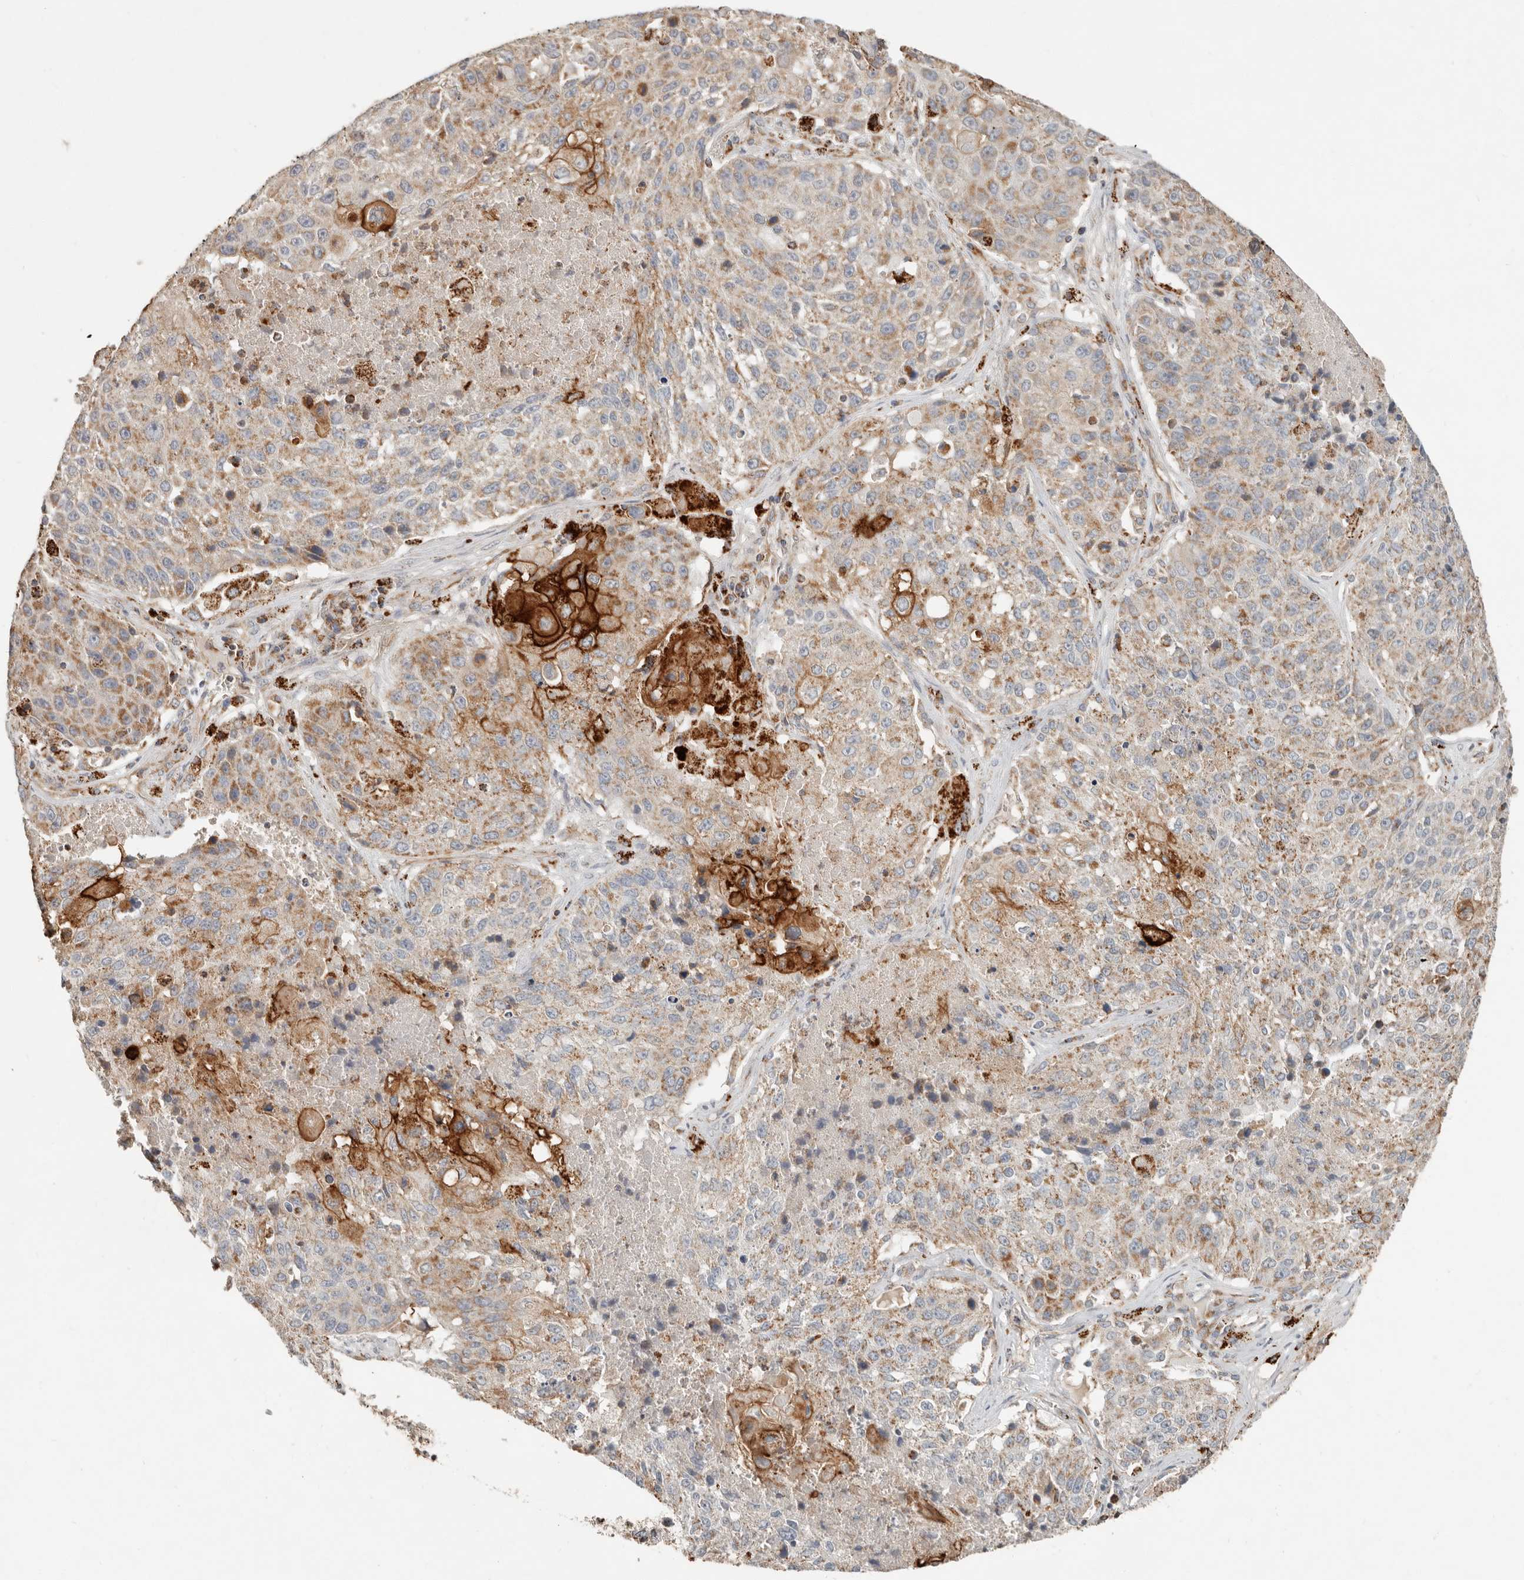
{"staining": {"intensity": "moderate", "quantity": ">75%", "location": "cytoplasmic/membranous"}, "tissue": "lung cancer", "cell_type": "Tumor cells", "image_type": "cancer", "snomed": [{"axis": "morphology", "description": "Squamous cell carcinoma, NOS"}, {"axis": "topography", "description": "Lung"}], "caption": "This is an image of IHC staining of lung cancer (squamous cell carcinoma), which shows moderate expression in the cytoplasmic/membranous of tumor cells.", "gene": "ARHGEF10L", "patient": {"sex": "male", "age": 61}}